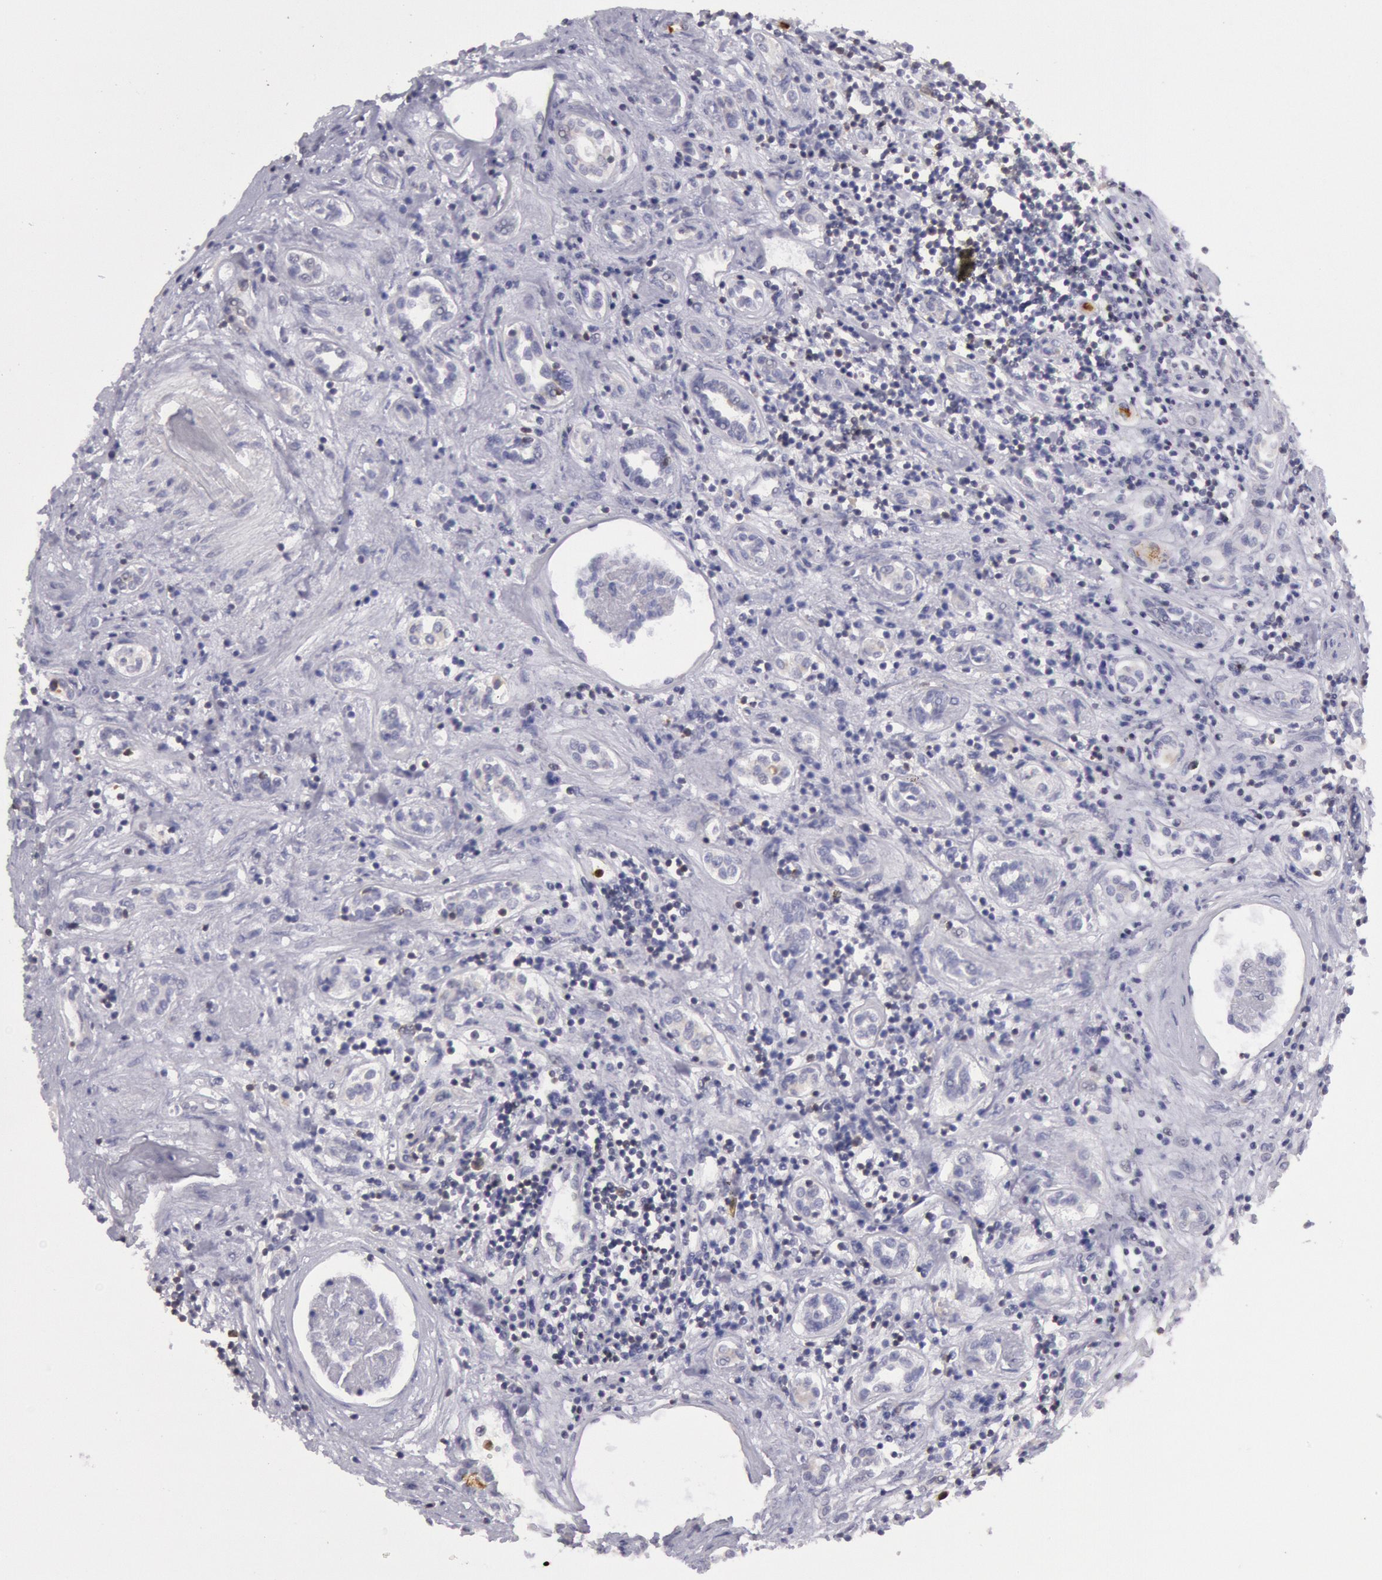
{"staining": {"intensity": "negative", "quantity": "none", "location": "none"}, "tissue": "renal cancer", "cell_type": "Tumor cells", "image_type": "cancer", "snomed": [{"axis": "morphology", "description": "Adenocarcinoma, NOS"}, {"axis": "topography", "description": "Kidney"}], "caption": "IHC image of neoplastic tissue: renal cancer stained with DAB shows no significant protein expression in tumor cells.", "gene": "RAB27A", "patient": {"sex": "male", "age": 57}}